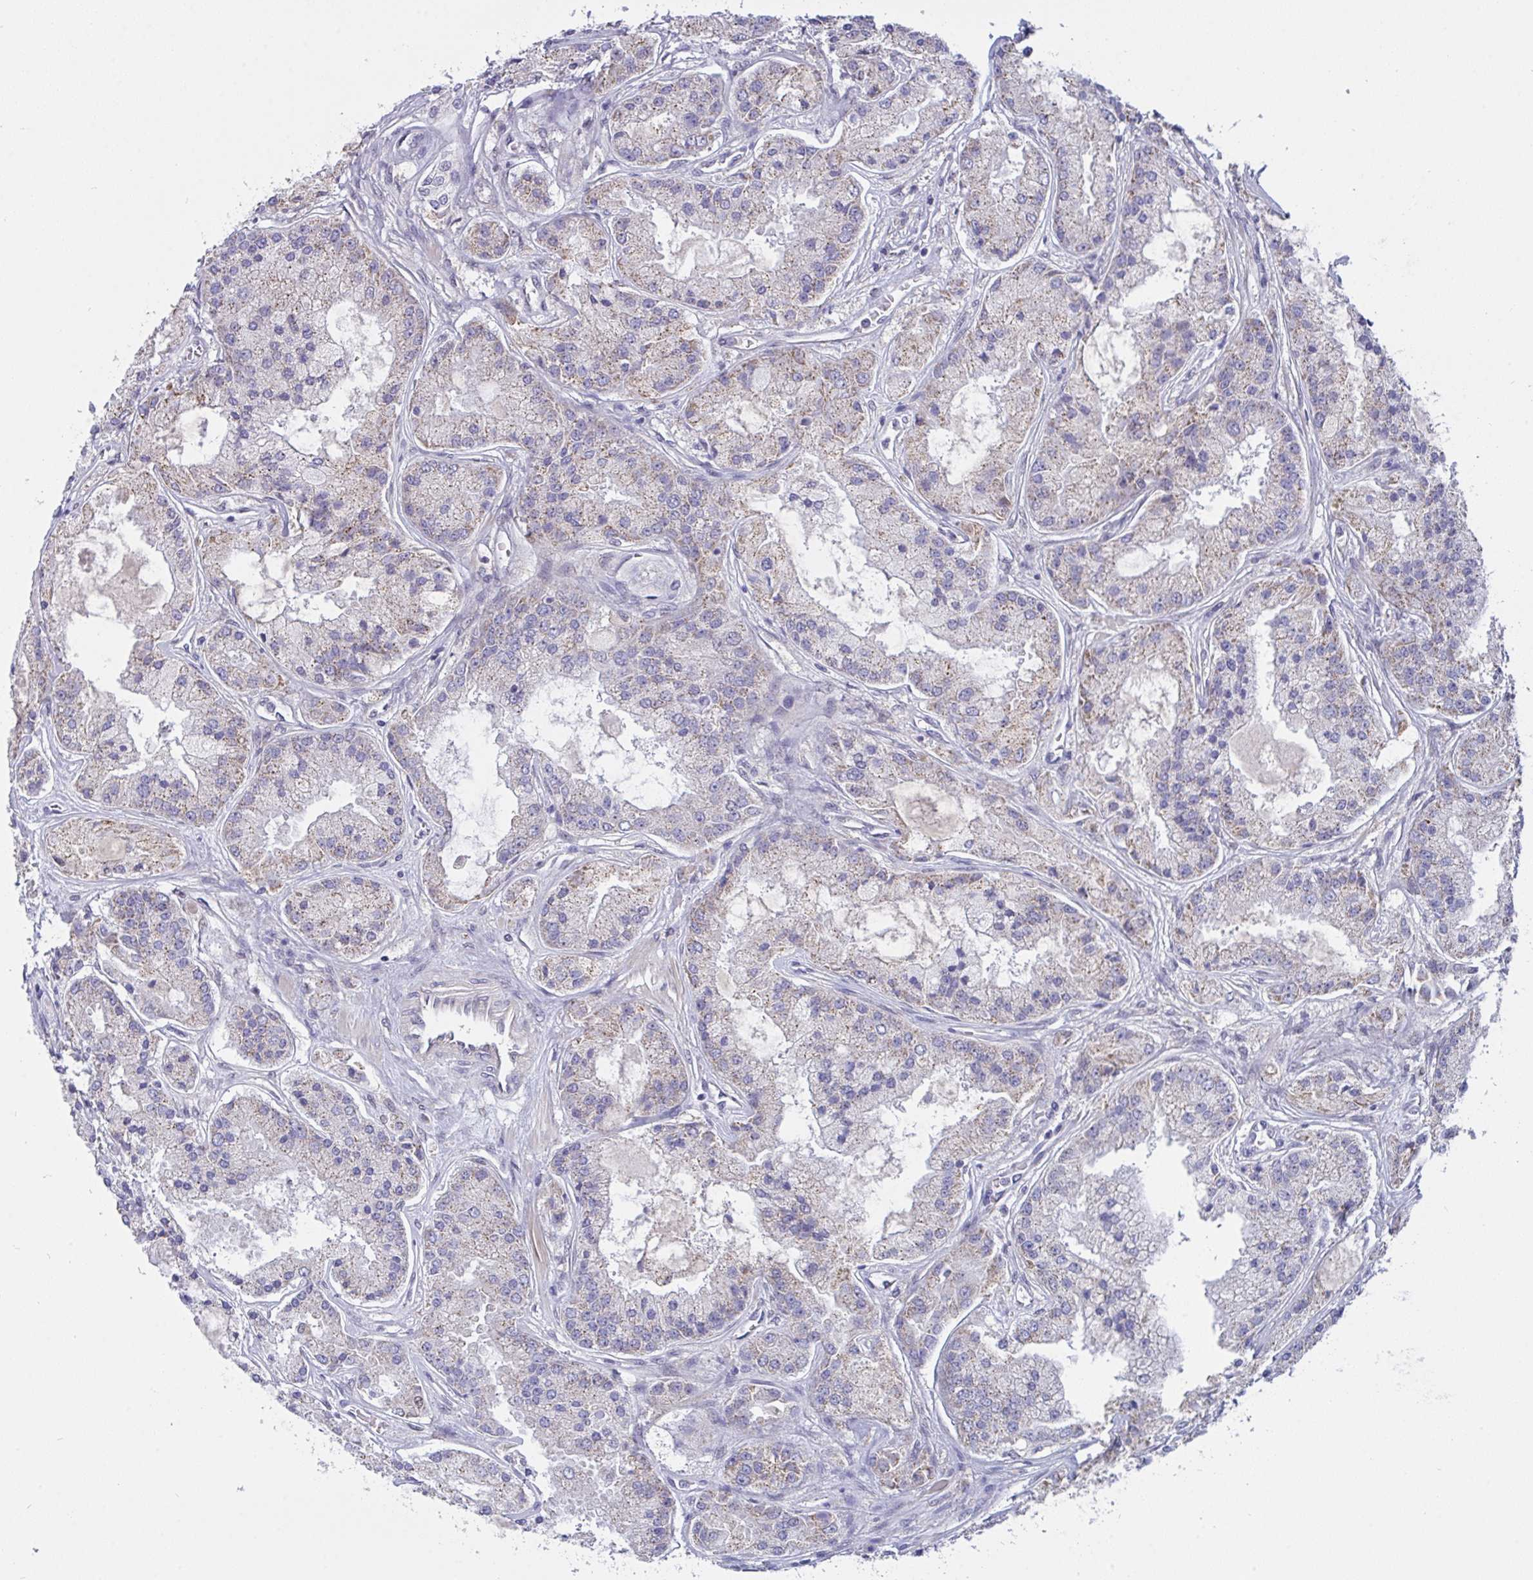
{"staining": {"intensity": "weak", "quantity": ">75%", "location": "cytoplasmic/membranous"}, "tissue": "prostate cancer", "cell_type": "Tumor cells", "image_type": "cancer", "snomed": [{"axis": "morphology", "description": "Adenocarcinoma, High grade"}, {"axis": "topography", "description": "Prostate"}], "caption": "Protein analysis of prostate high-grade adenocarcinoma tissue displays weak cytoplasmic/membranous staining in approximately >75% of tumor cells. The protein is shown in brown color, while the nuclei are stained blue.", "gene": "L3HYPDH", "patient": {"sex": "male", "age": 67}}